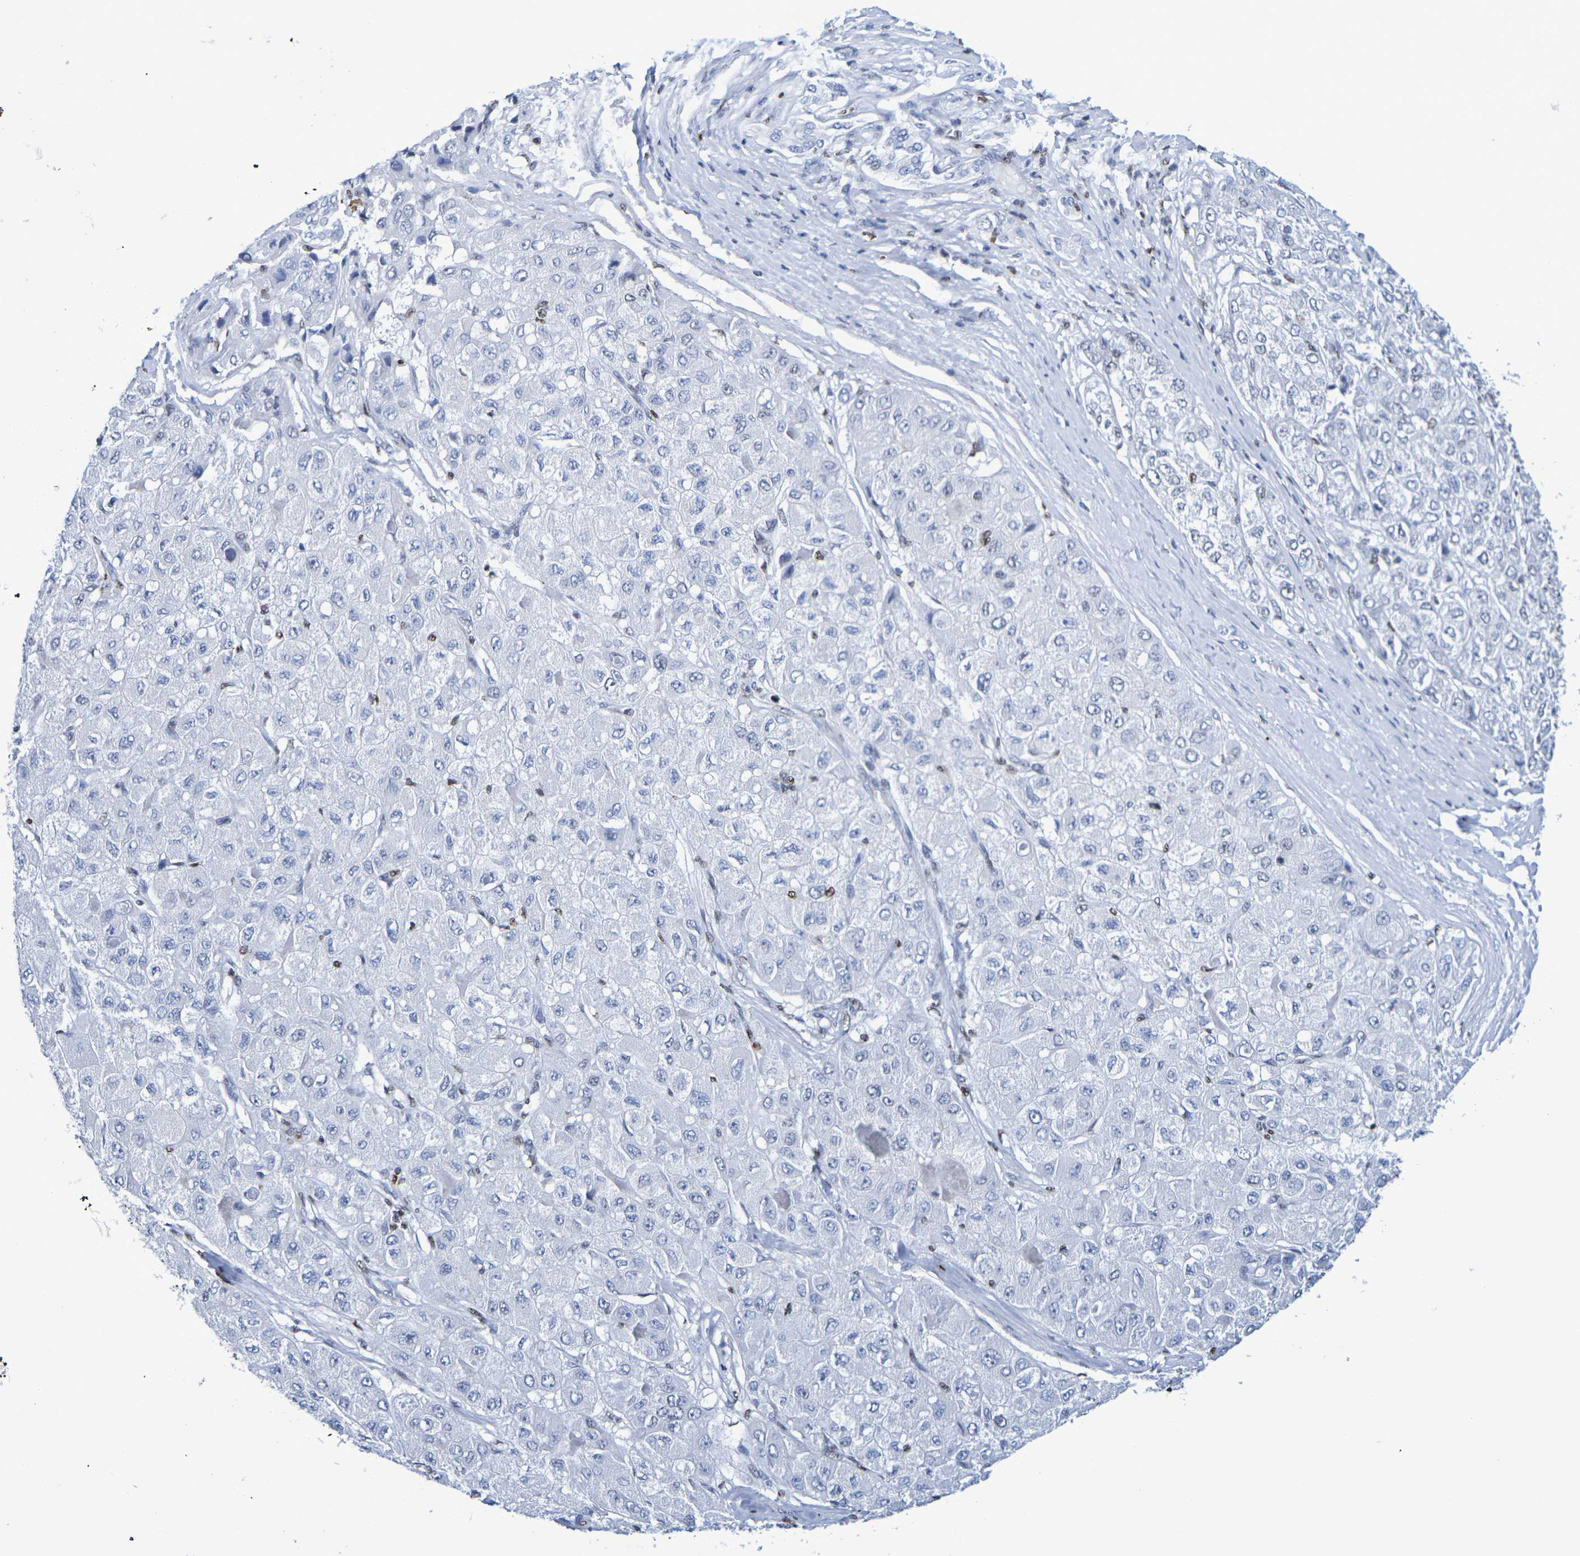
{"staining": {"intensity": "negative", "quantity": "none", "location": "none"}, "tissue": "liver cancer", "cell_type": "Tumor cells", "image_type": "cancer", "snomed": [{"axis": "morphology", "description": "Carcinoma, Hepatocellular, NOS"}, {"axis": "topography", "description": "Liver"}], "caption": "Tumor cells show no significant positivity in liver hepatocellular carcinoma. (Brightfield microscopy of DAB (3,3'-diaminobenzidine) immunohistochemistry at high magnification).", "gene": "H1-5", "patient": {"sex": "male", "age": 80}}